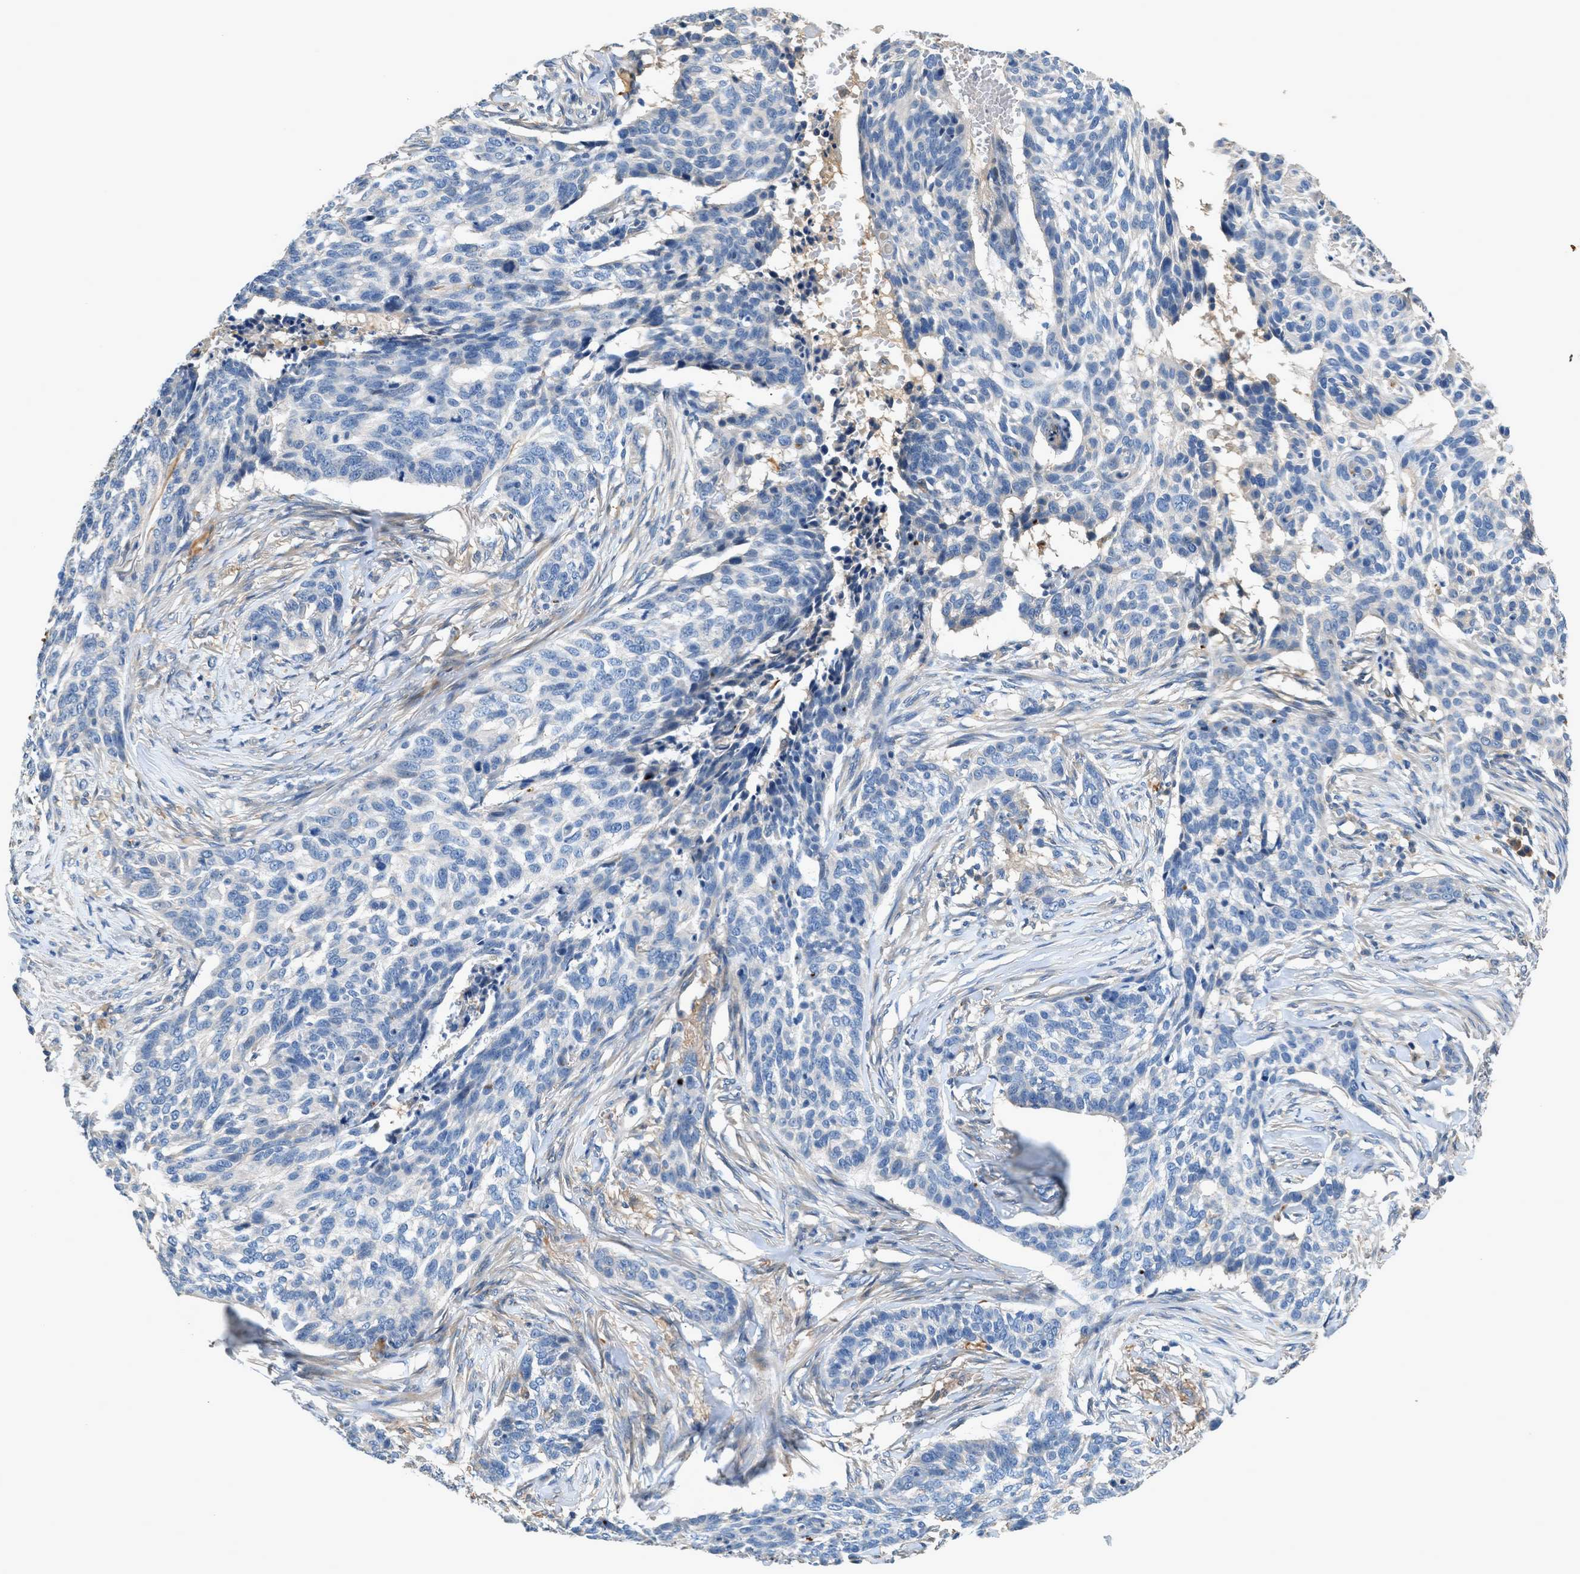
{"staining": {"intensity": "negative", "quantity": "none", "location": "none"}, "tissue": "skin cancer", "cell_type": "Tumor cells", "image_type": "cancer", "snomed": [{"axis": "morphology", "description": "Basal cell carcinoma"}, {"axis": "topography", "description": "Skin"}], "caption": "Tumor cells show no significant protein expression in skin cancer. (DAB IHC, high magnification).", "gene": "RWDD2B", "patient": {"sex": "male", "age": 85}}